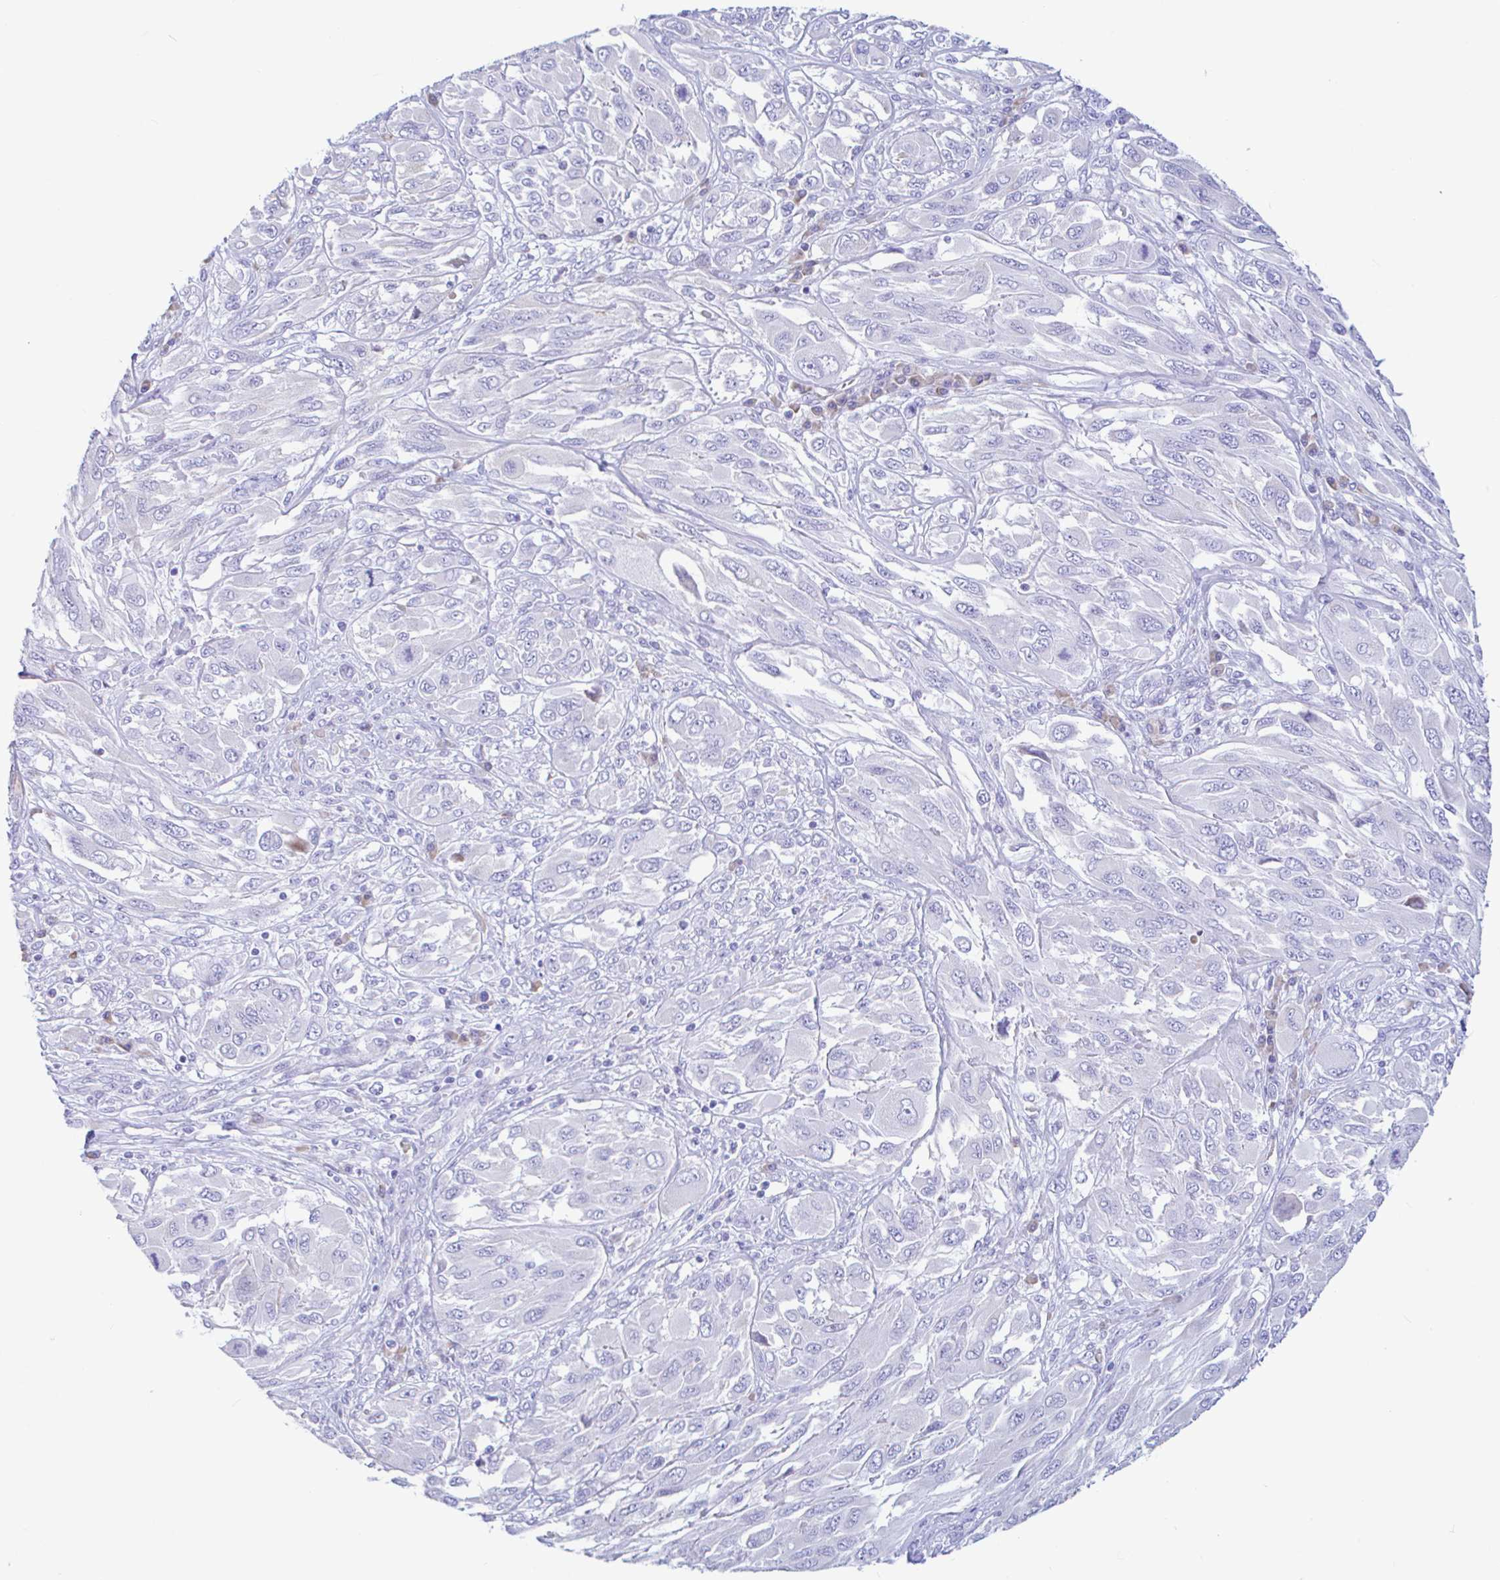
{"staining": {"intensity": "negative", "quantity": "none", "location": "none"}, "tissue": "melanoma", "cell_type": "Tumor cells", "image_type": "cancer", "snomed": [{"axis": "morphology", "description": "Malignant melanoma, NOS"}, {"axis": "topography", "description": "Skin"}], "caption": "High power microscopy histopathology image of an immunohistochemistry (IHC) histopathology image of malignant melanoma, revealing no significant staining in tumor cells.", "gene": "NBPF3", "patient": {"sex": "female", "age": 91}}